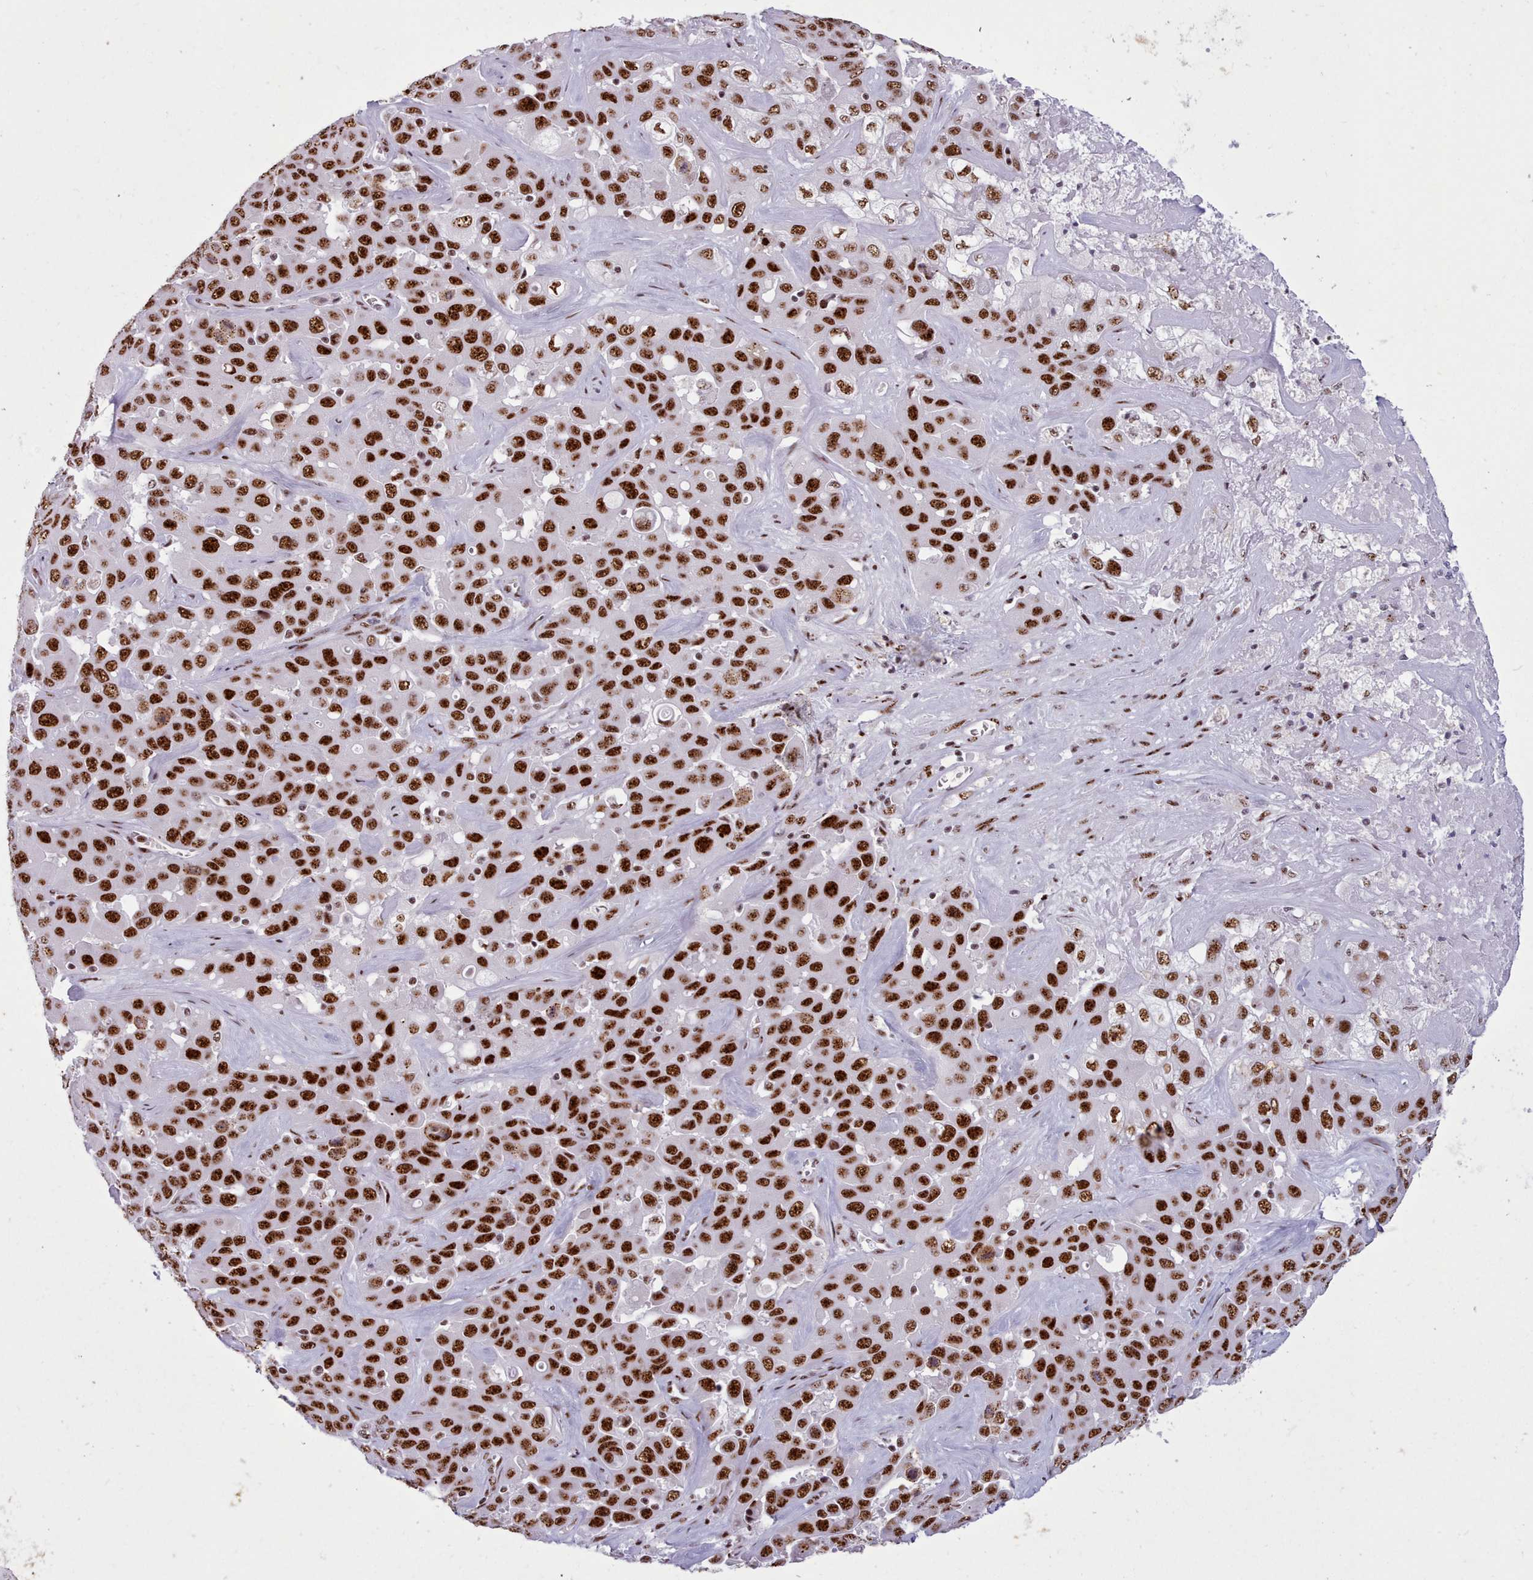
{"staining": {"intensity": "strong", "quantity": ">75%", "location": "nuclear"}, "tissue": "liver cancer", "cell_type": "Tumor cells", "image_type": "cancer", "snomed": [{"axis": "morphology", "description": "Cholangiocarcinoma"}, {"axis": "topography", "description": "Liver"}], "caption": "The immunohistochemical stain highlights strong nuclear expression in tumor cells of liver cholangiocarcinoma tissue.", "gene": "TMEM35B", "patient": {"sex": "female", "age": 52}}